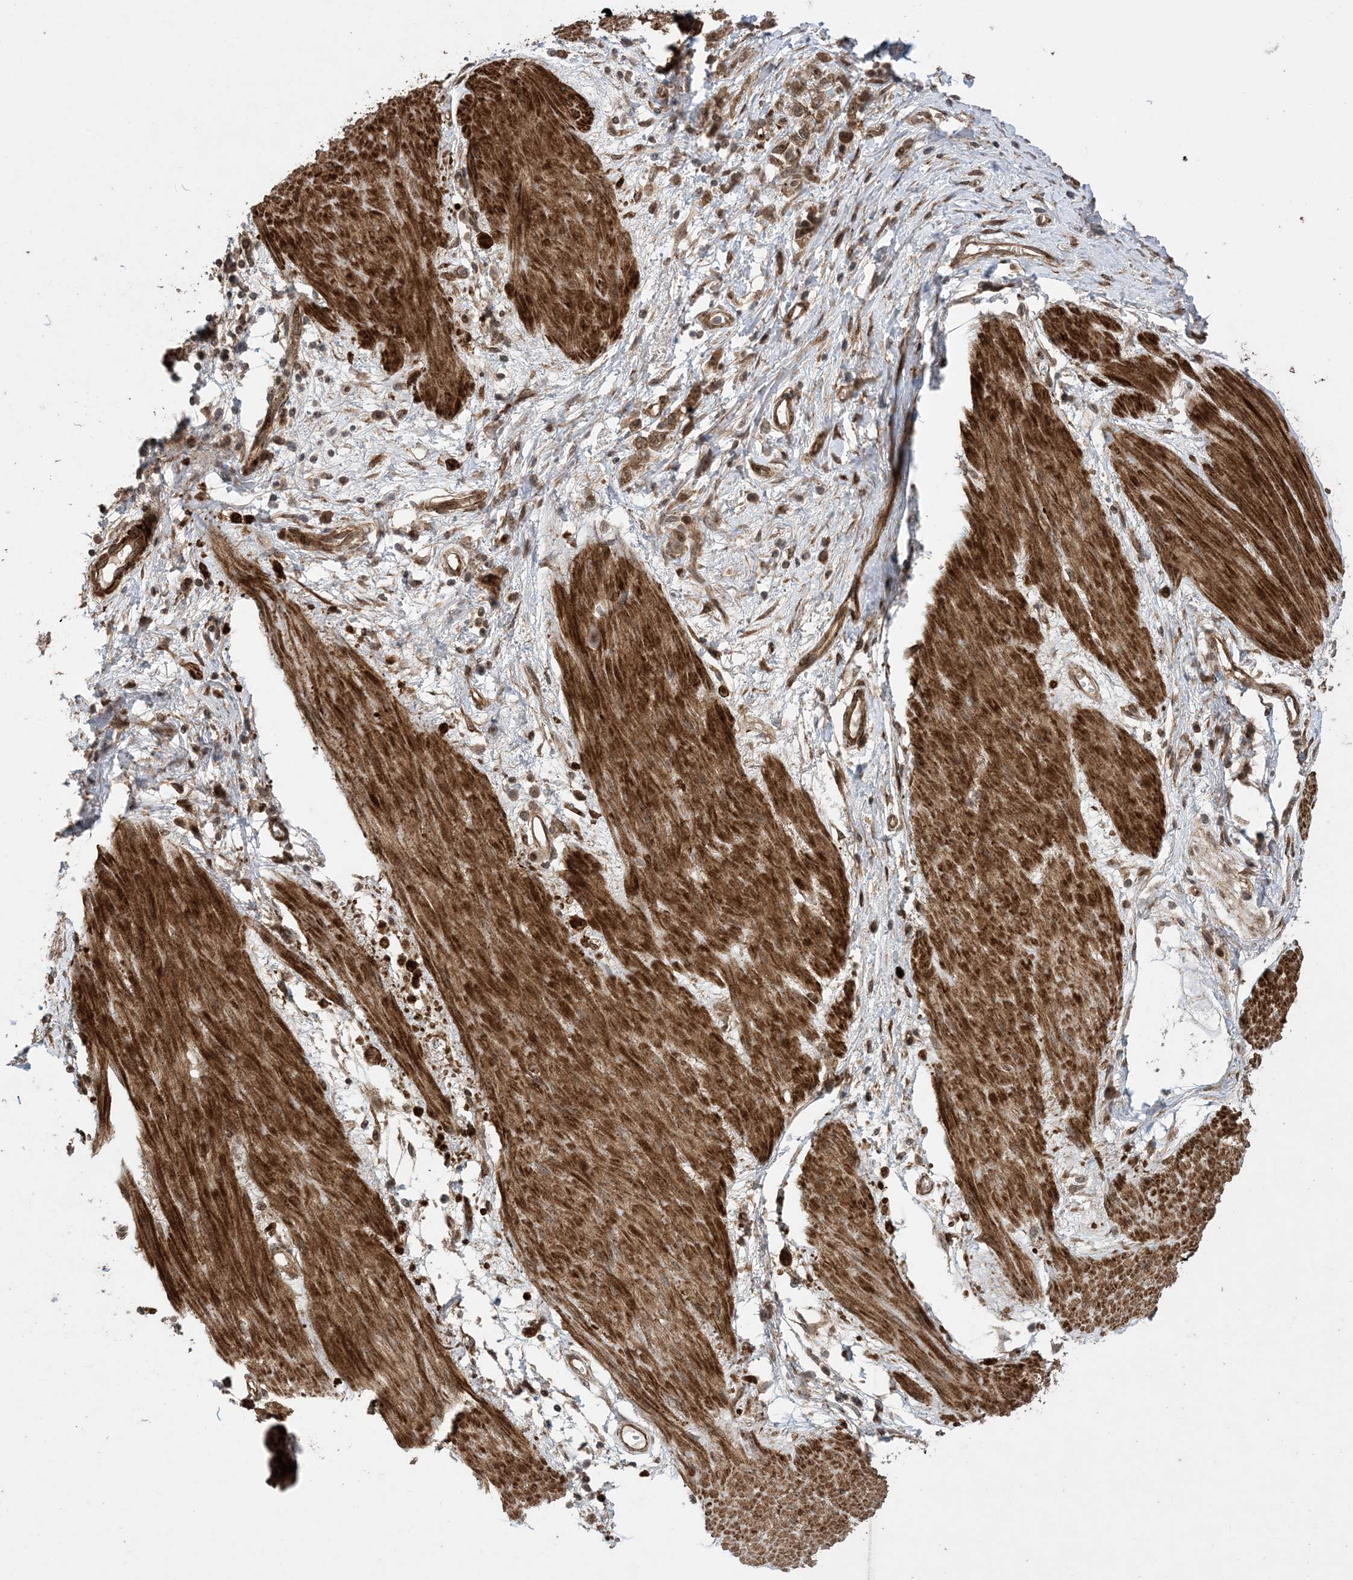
{"staining": {"intensity": "moderate", "quantity": ">75%", "location": "cytoplasmic/membranous,nuclear"}, "tissue": "stomach cancer", "cell_type": "Tumor cells", "image_type": "cancer", "snomed": [{"axis": "morphology", "description": "Adenocarcinoma, NOS"}, {"axis": "topography", "description": "Stomach"}], "caption": "Immunohistochemistry staining of stomach cancer, which reveals medium levels of moderate cytoplasmic/membranous and nuclear expression in approximately >75% of tumor cells indicating moderate cytoplasmic/membranous and nuclear protein expression. The staining was performed using DAB (brown) for protein detection and nuclei were counterstained in hematoxylin (blue).", "gene": "ZNF511", "patient": {"sex": "female", "age": 76}}